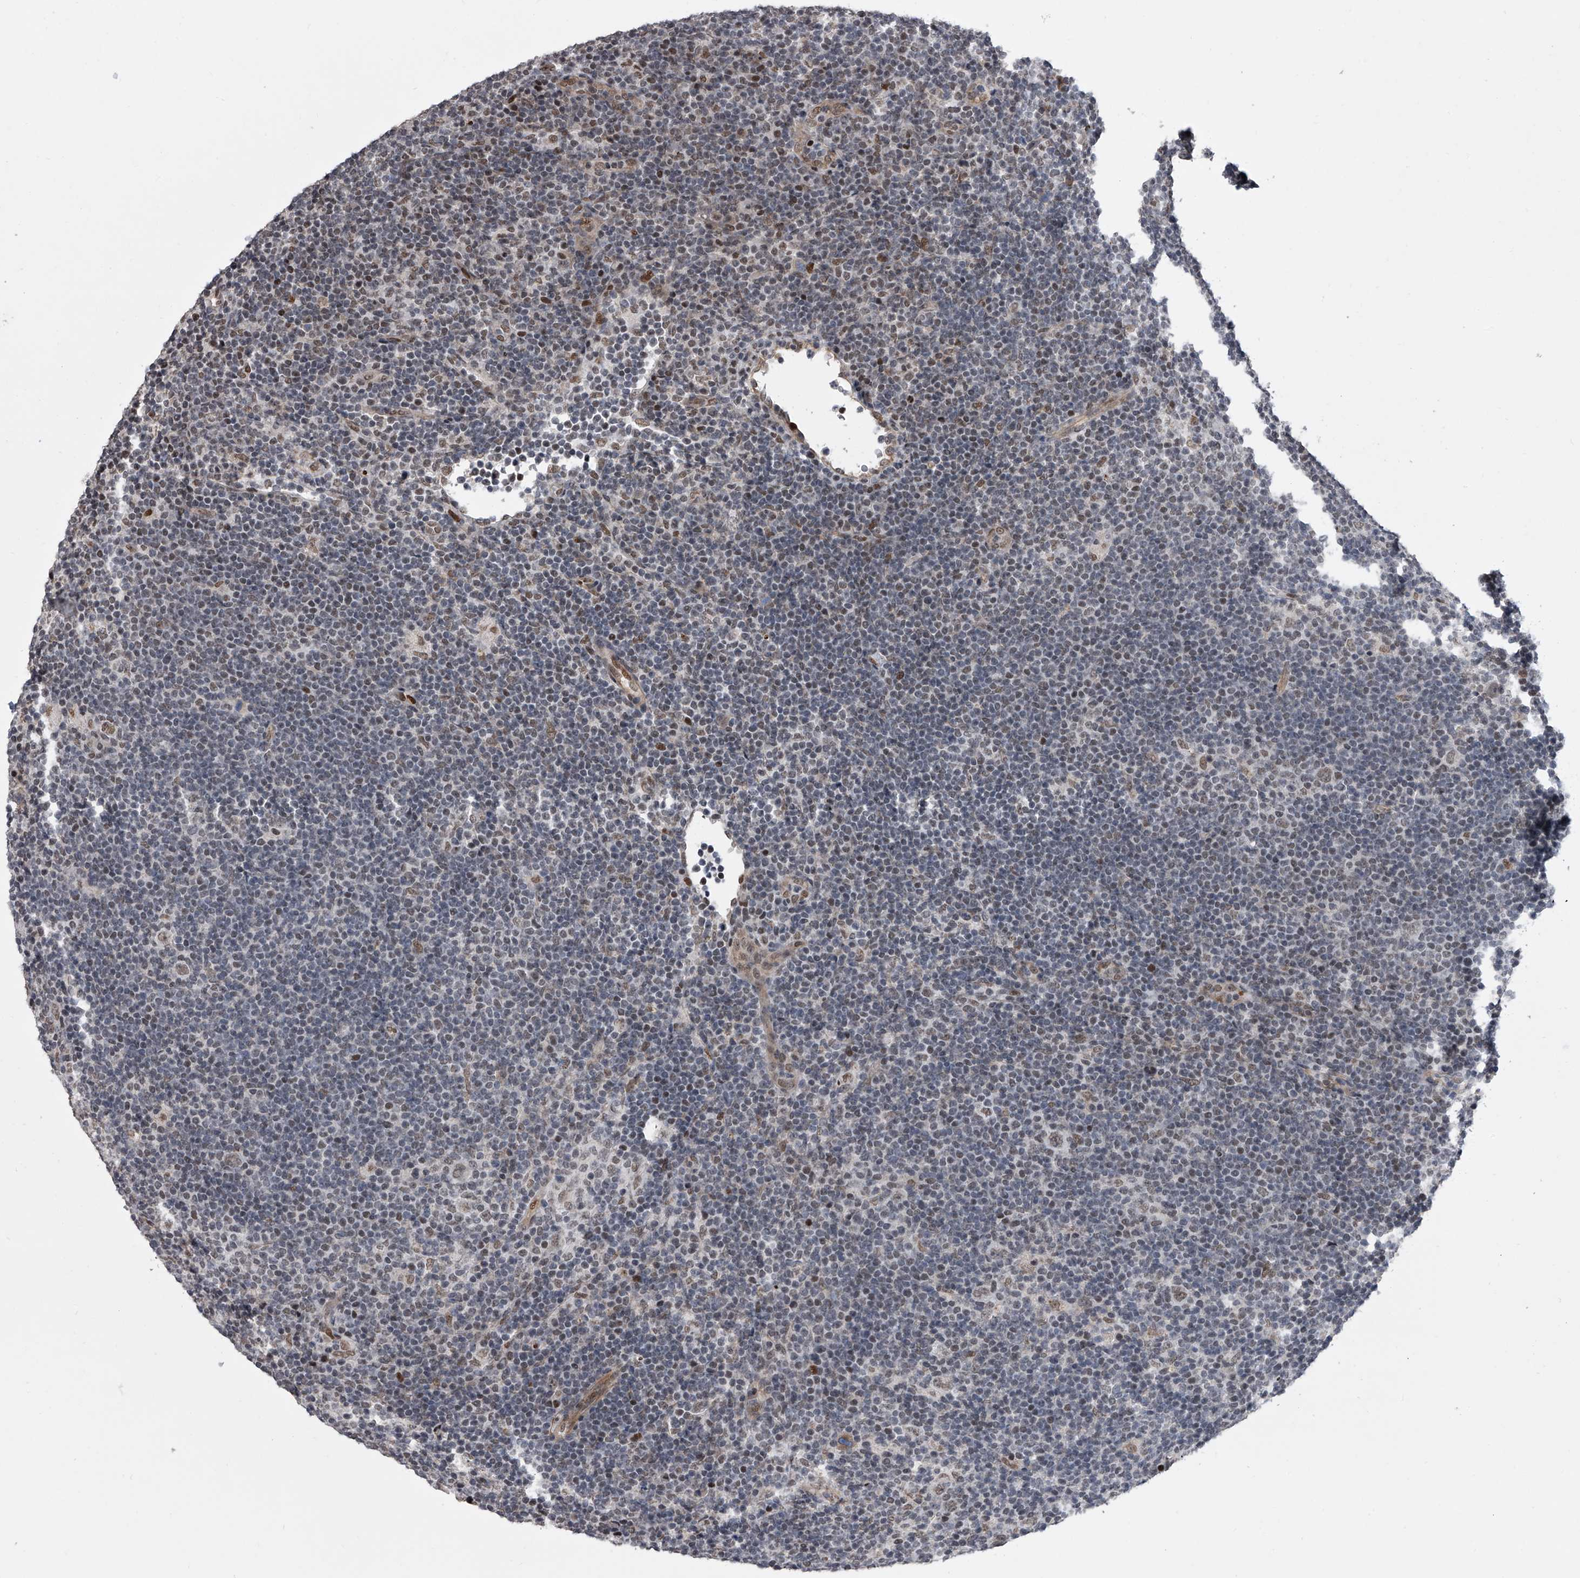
{"staining": {"intensity": "weak", "quantity": ">75%", "location": "nuclear"}, "tissue": "lymphoma", "cell_type": "Tumor cells", "image_type": "cancer", "snomed": [{"axis": "morphology", "description": "Hodgkin's disease, NOS"}, {"axis": "topography", "description": "Lymph node"}], "caption": "A high-resolution micrograph shows immunohistochemistry (IHC) staining of lymphoma, which reveals weak nuclear expression in approximately >75% of tumor cells. The protein of interest is shown in brown color, while the nuclei are stained blue.", "gene": "ZNF426", "patient": {"sex": "female", "age": 57}}